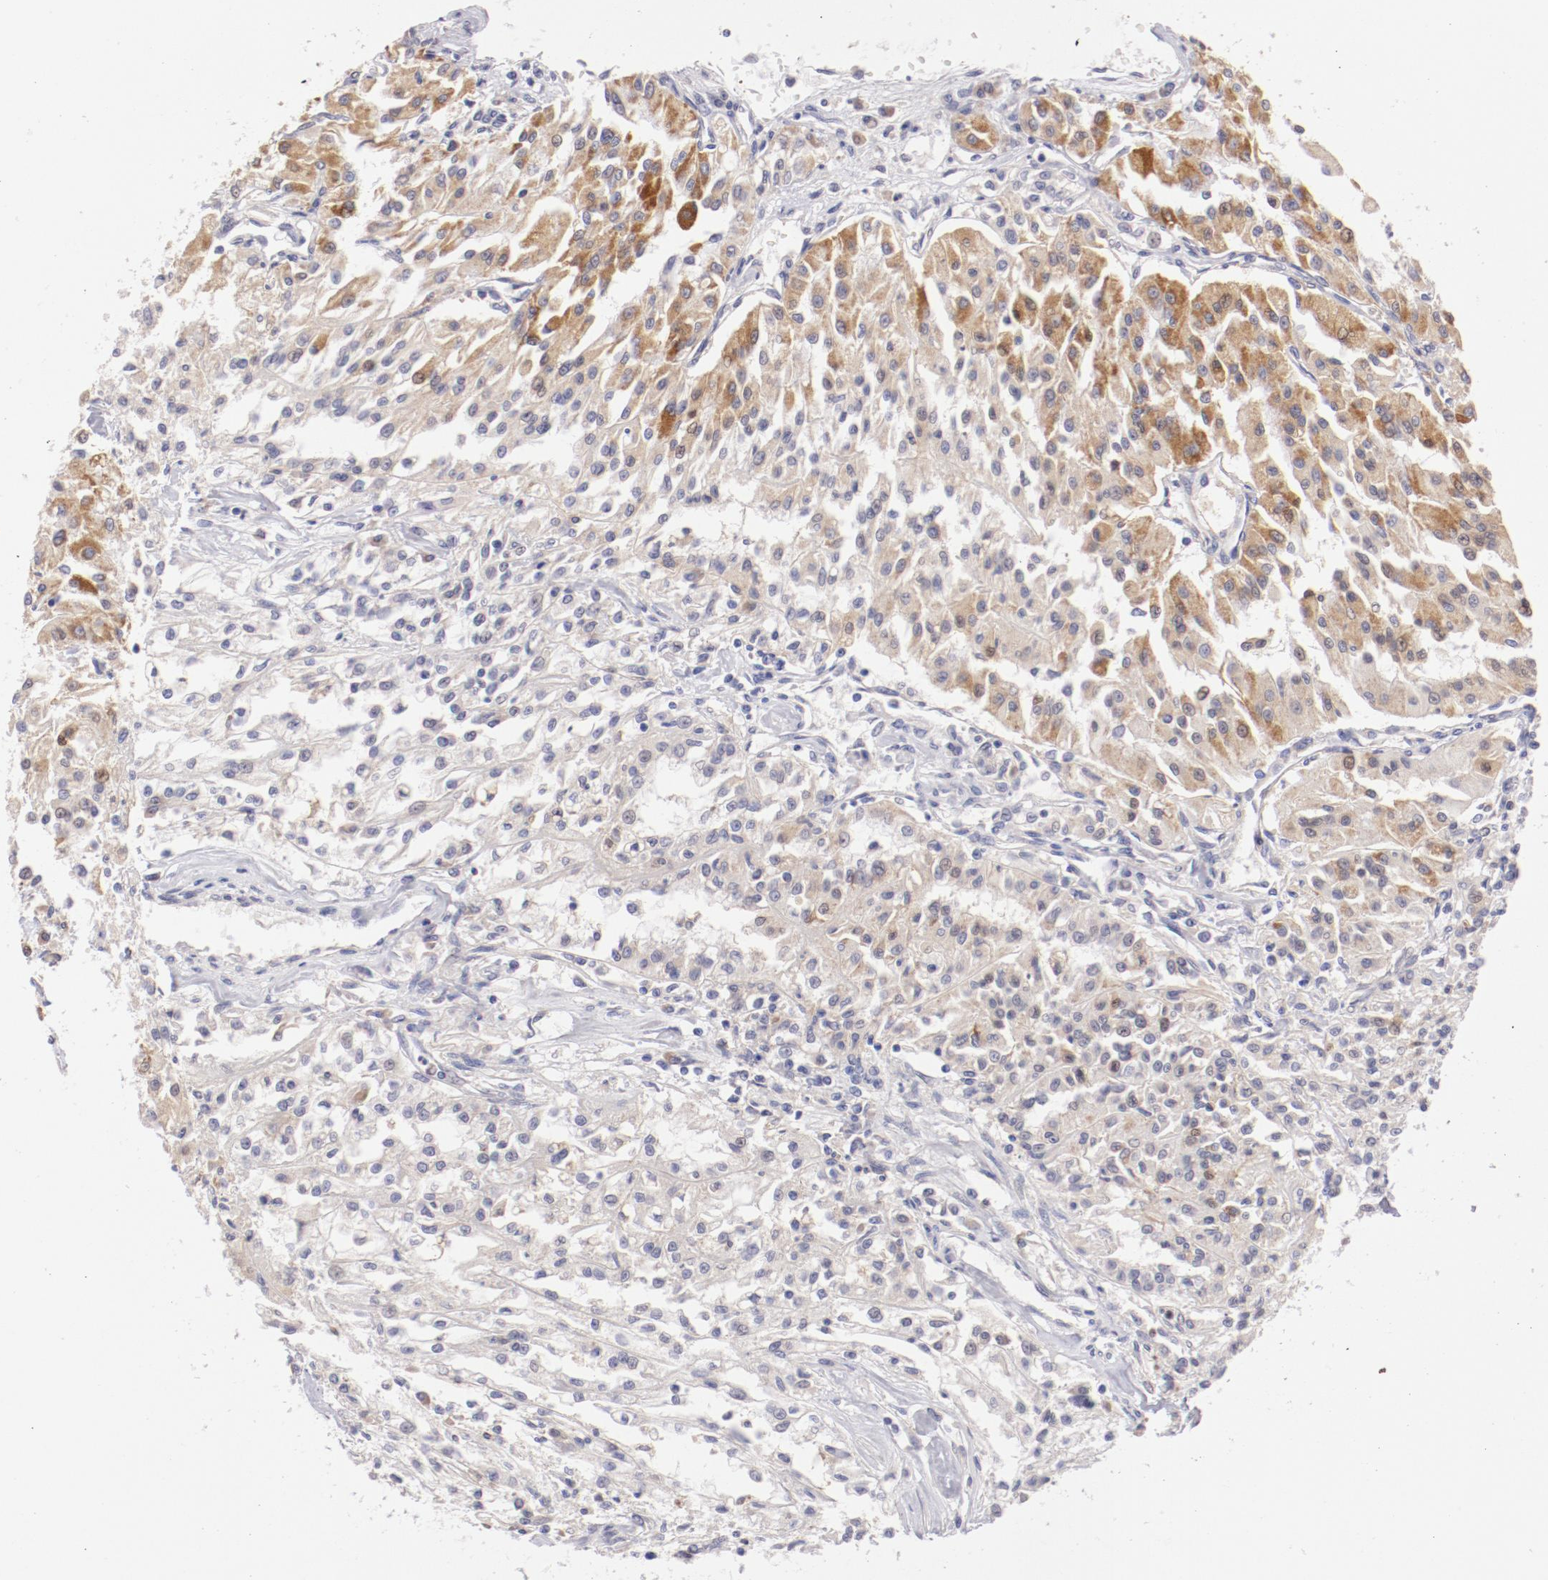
{"staining": {"intensity": "moderate", "quantity": "25%-75%", "location": "cytoplasmic/membranous"}, "tissue": "renal cancer", "cell_type": "Tumor cells", "image_type": "cancer", "snomed": [{"axis": "morphology", "description": "Adenocarcinoma, NOS"}, {"axis": "topography", "description": "Kidney"}], "caption": "An IHC micrograph of tumor tissue is shown. Protein staining in brown shows moderate cytoplasmic/membranous positivity in renal adenocarcinoma within tumor cells. (DAB (3,3'-diaminobenzidine) IHC with brightfield microscopy, high magnification).", "gene": "TRAF3", "patient": {"sex": "male", "age": 78}}